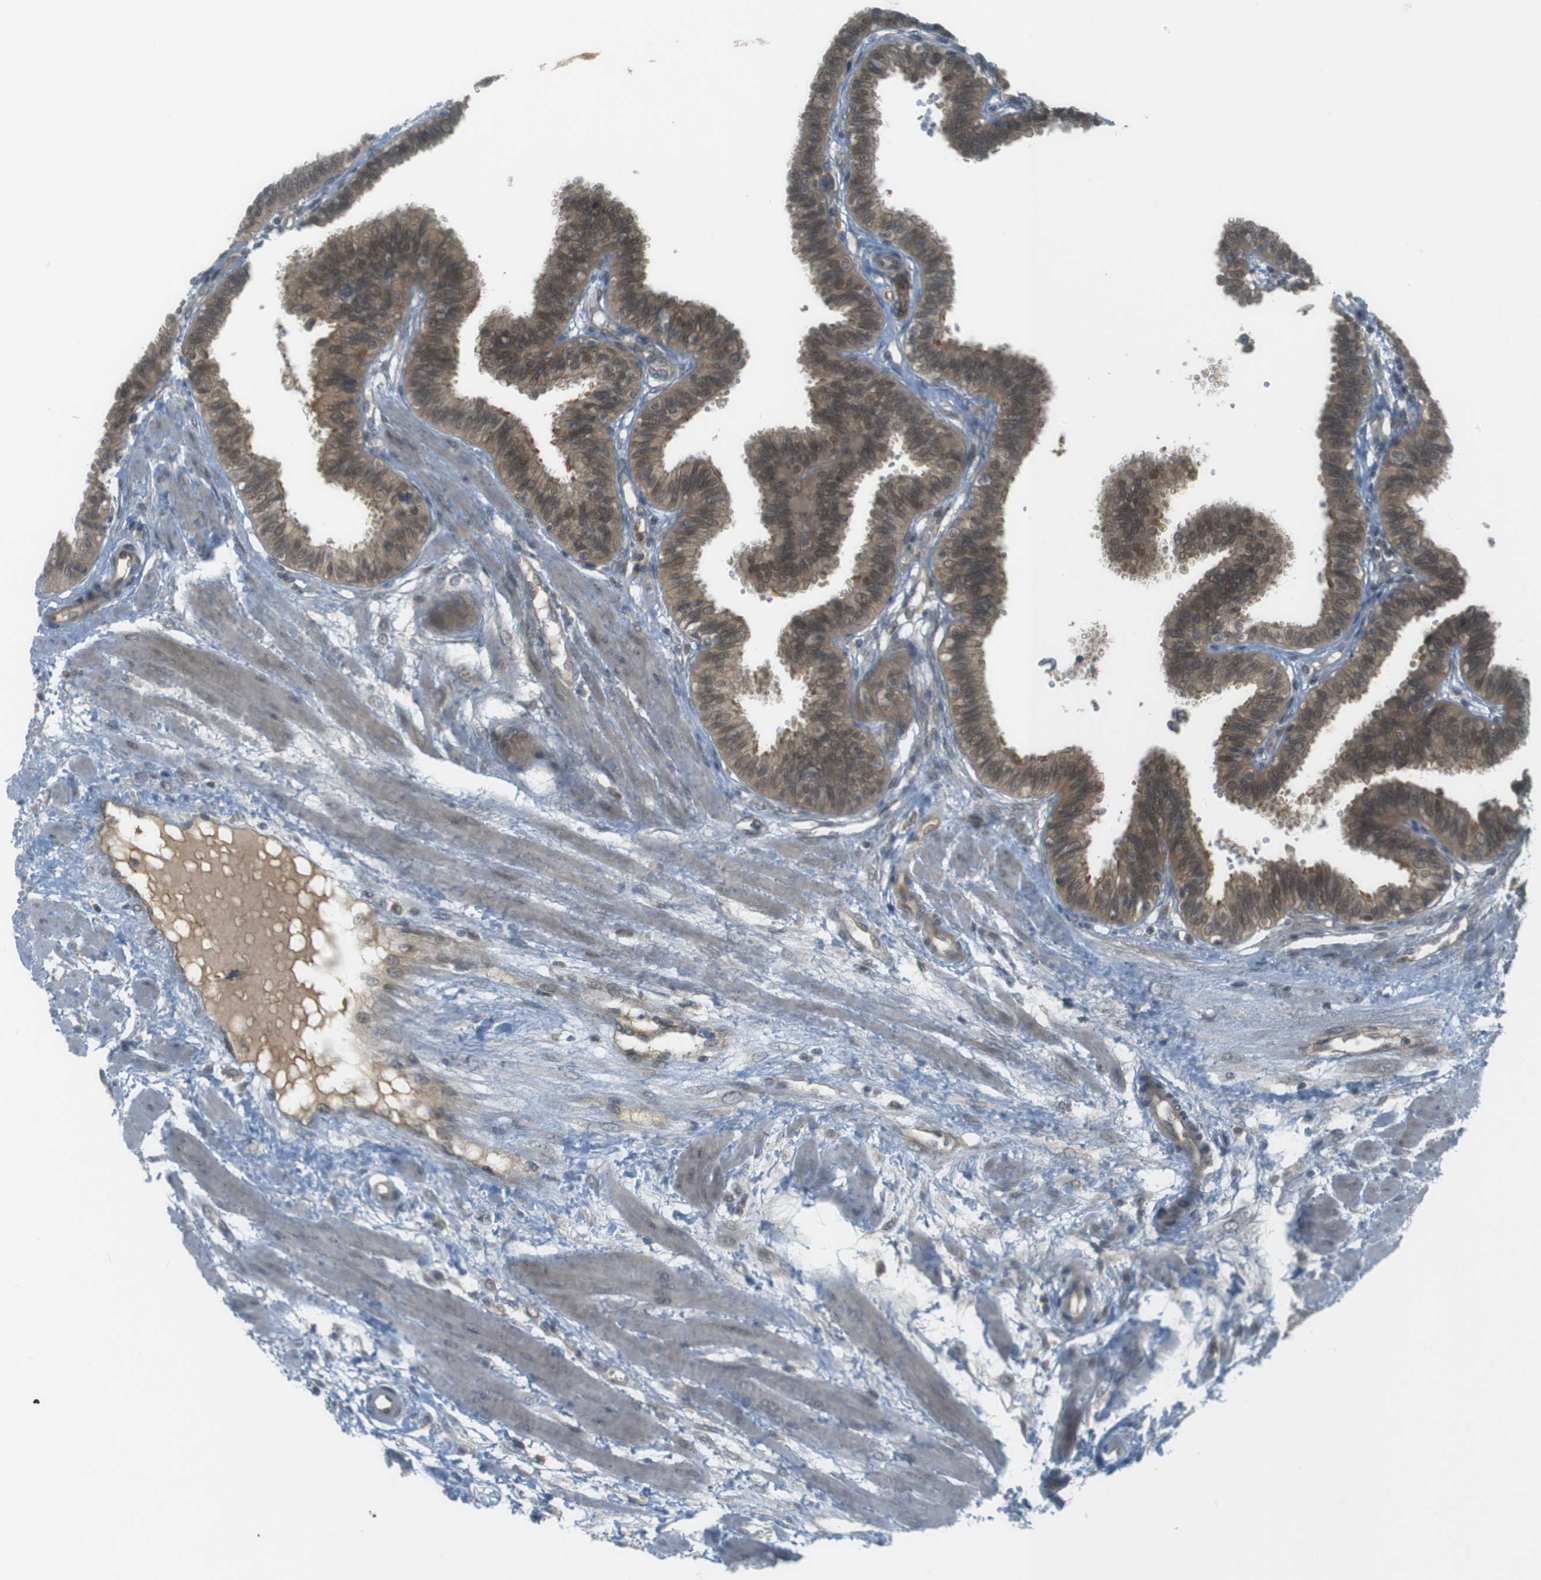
{"staining": {"intensity": "moderate", "quantity": ">75%", "location": "cytoplasmic/membranous"}, "tissue": "fallopian tube", "cell_type": "Glandular cells", "image_type": "normal", "snomed": [{"axis": "morphology", "description": "Normal tissue, NOS"}, {"axis": "topography", "description": "Fallopian tube"}], "caption": "DAB immunohistochemical staining of unremarkable human fallopian tube displays moderate cytoplasmic/membranous protein staining in about >75% of glandular cells.", "gene": "ZDHHC20", "patient": {"sex": "female", "age": 32}}